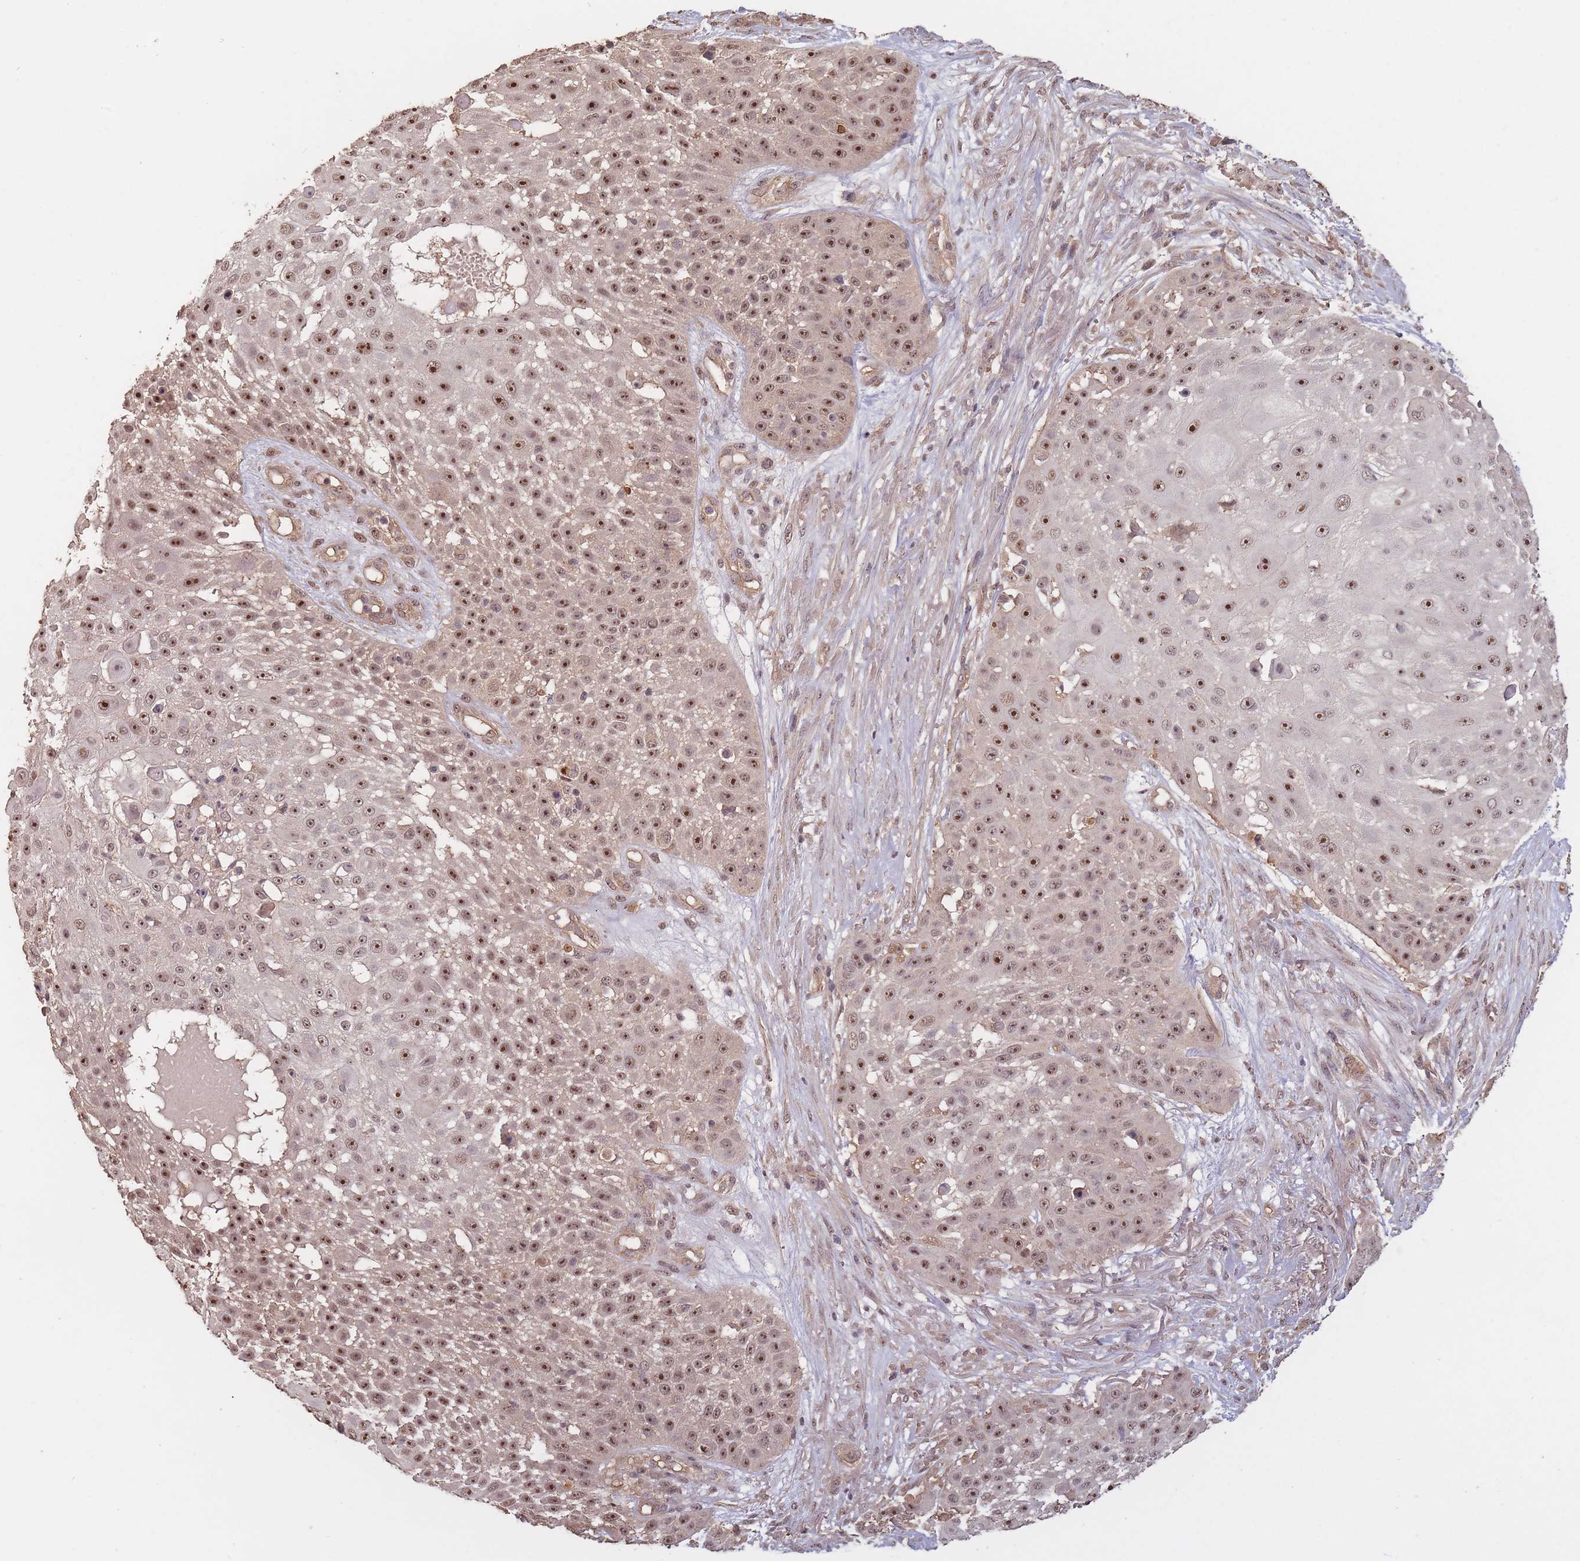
{"staining": {"intensity": "moderate", "quantity": ">75%", "location": "nuclear"}, "tissue": "skin cancer", "cell_type": "Tumor cells", "image_type": "cancer", "snomed": [{"axis": "morphology", "description": "Squamous cell carcinoma, NOS"}, {"axis": "topography", "description": "Skin"}], "caption": "A micrograph showing moderate nuclear expression in about >75% of tumor cells in skin cancer, as visualized by brown immunohistochemical staining.", "gene": "KIAA1755", "patient": {"sex": "female", "age": 86}}